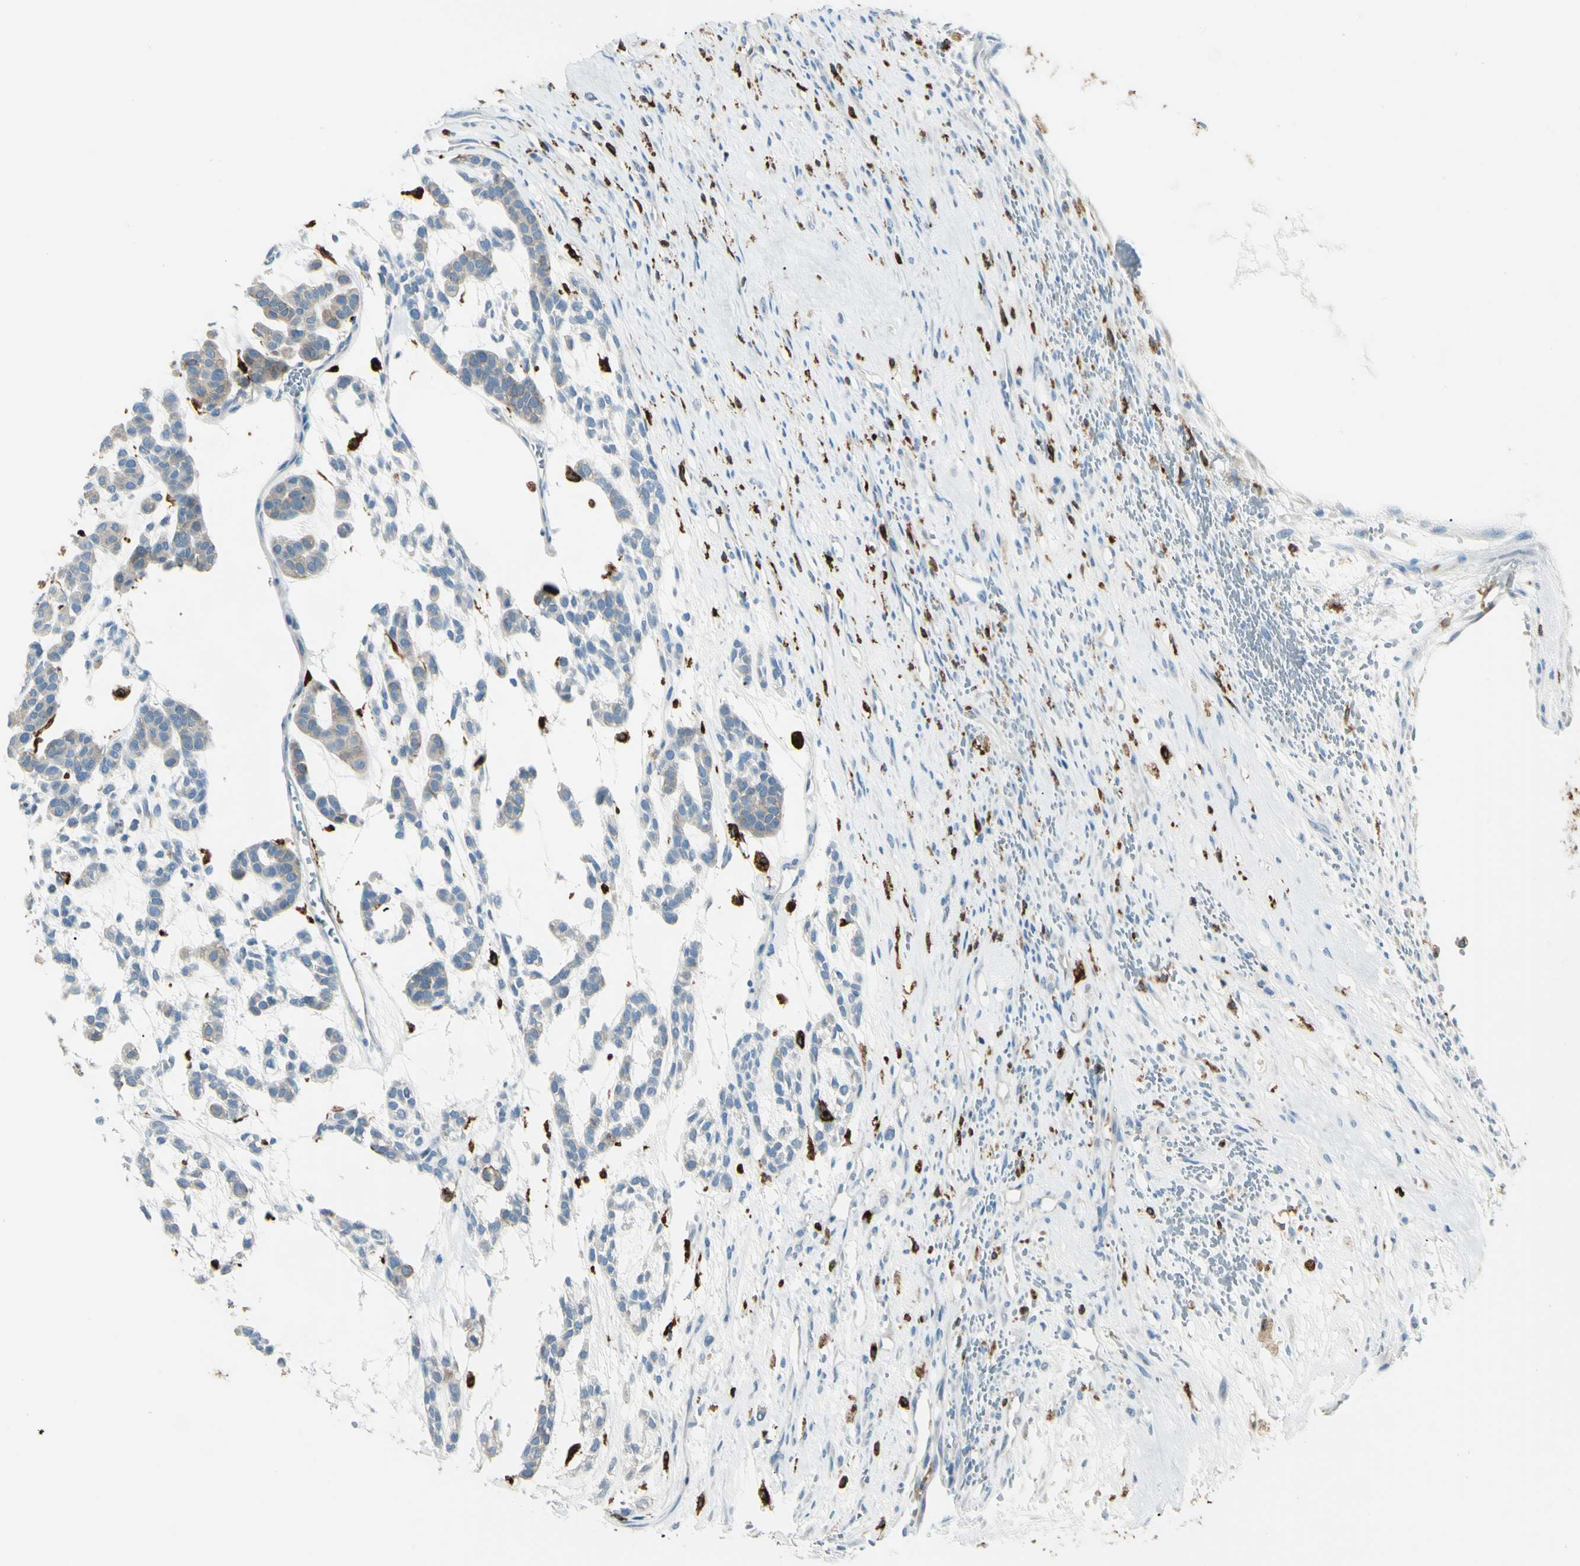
{"staining": {"intensity": "weak", "quantity": "<25%", "location": "cytoplasmic/membranous"}, "tissue": "head and neck cancer", "cell_type": "Tumor cells", "image_type": "cancer", "snomed": [{"axis": "morphology", "description": "Adenocarcinoma, NOS"}, {"axis": "morphology", "description": "Adenoma, NOS"}, {"axis": "topography", "description": "Head-Neck"}], "caption": "Immunohistochemical staining of head and neck adenocarcinoma shows no significant staining in tumor cells.", "gene": "CD74", "patient": {"sex": "female", "age": 55}}